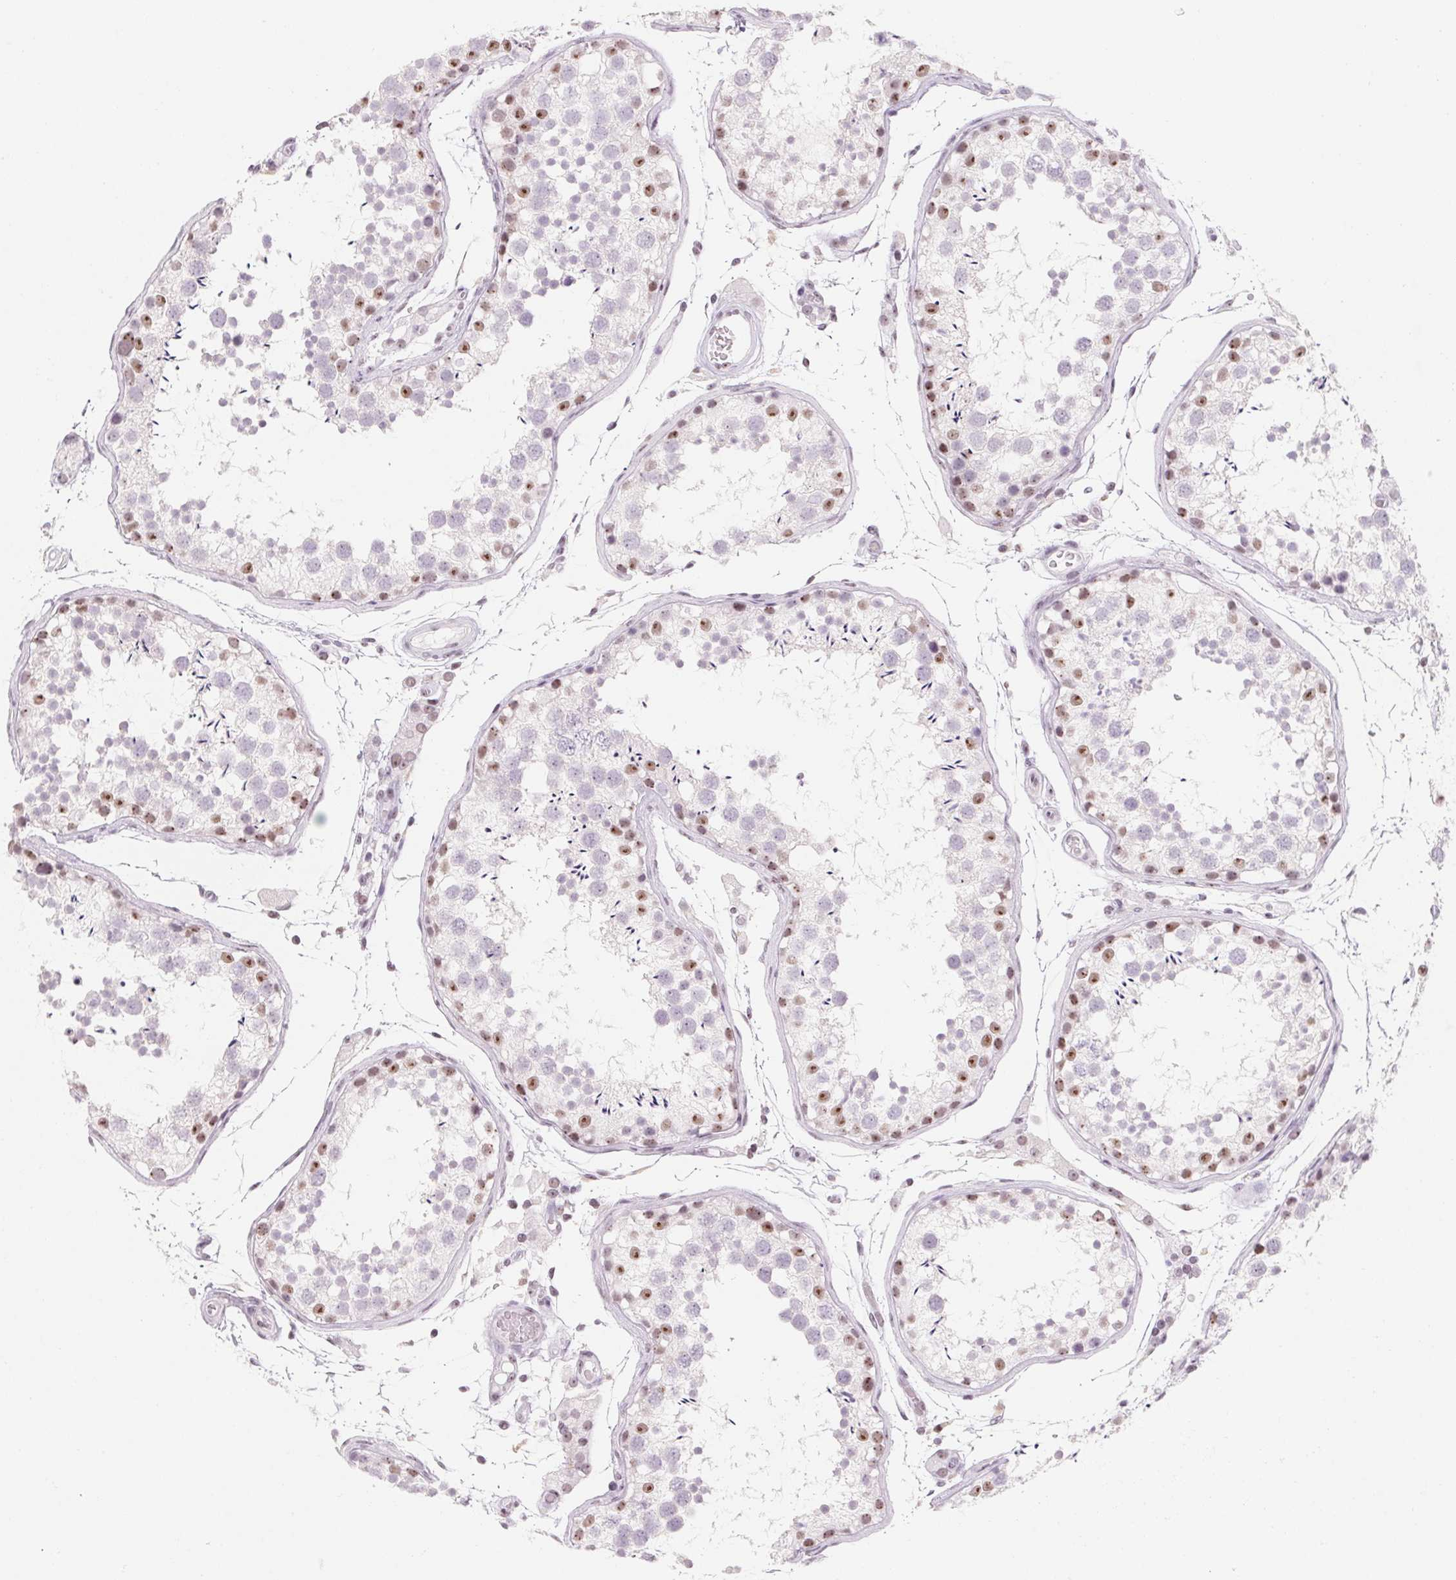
{"staining": {"intensity": "moderate", "quantity": "<25%", "location": "nuclear"}, "tissue": "testis", "cell_type": "Cells in seminiferous ducts", "image_type": "normal", "snomed": [{"axis": "morphology", "description": "Normal tissue, NOS"}, {"axis": "topography", "description": "Testis"}], "caption": "Testis was stained to show a protein in brown. There is low levels of moderate nuclear positivity in approximately <25% of cells in seminiferous ducts. (DAB (3,3'-diaminobenzidine) IHC with brightfield microscopy, high magnification).", "gene": "ZIC4", "patient": {"sex": "male", "age": 29}}